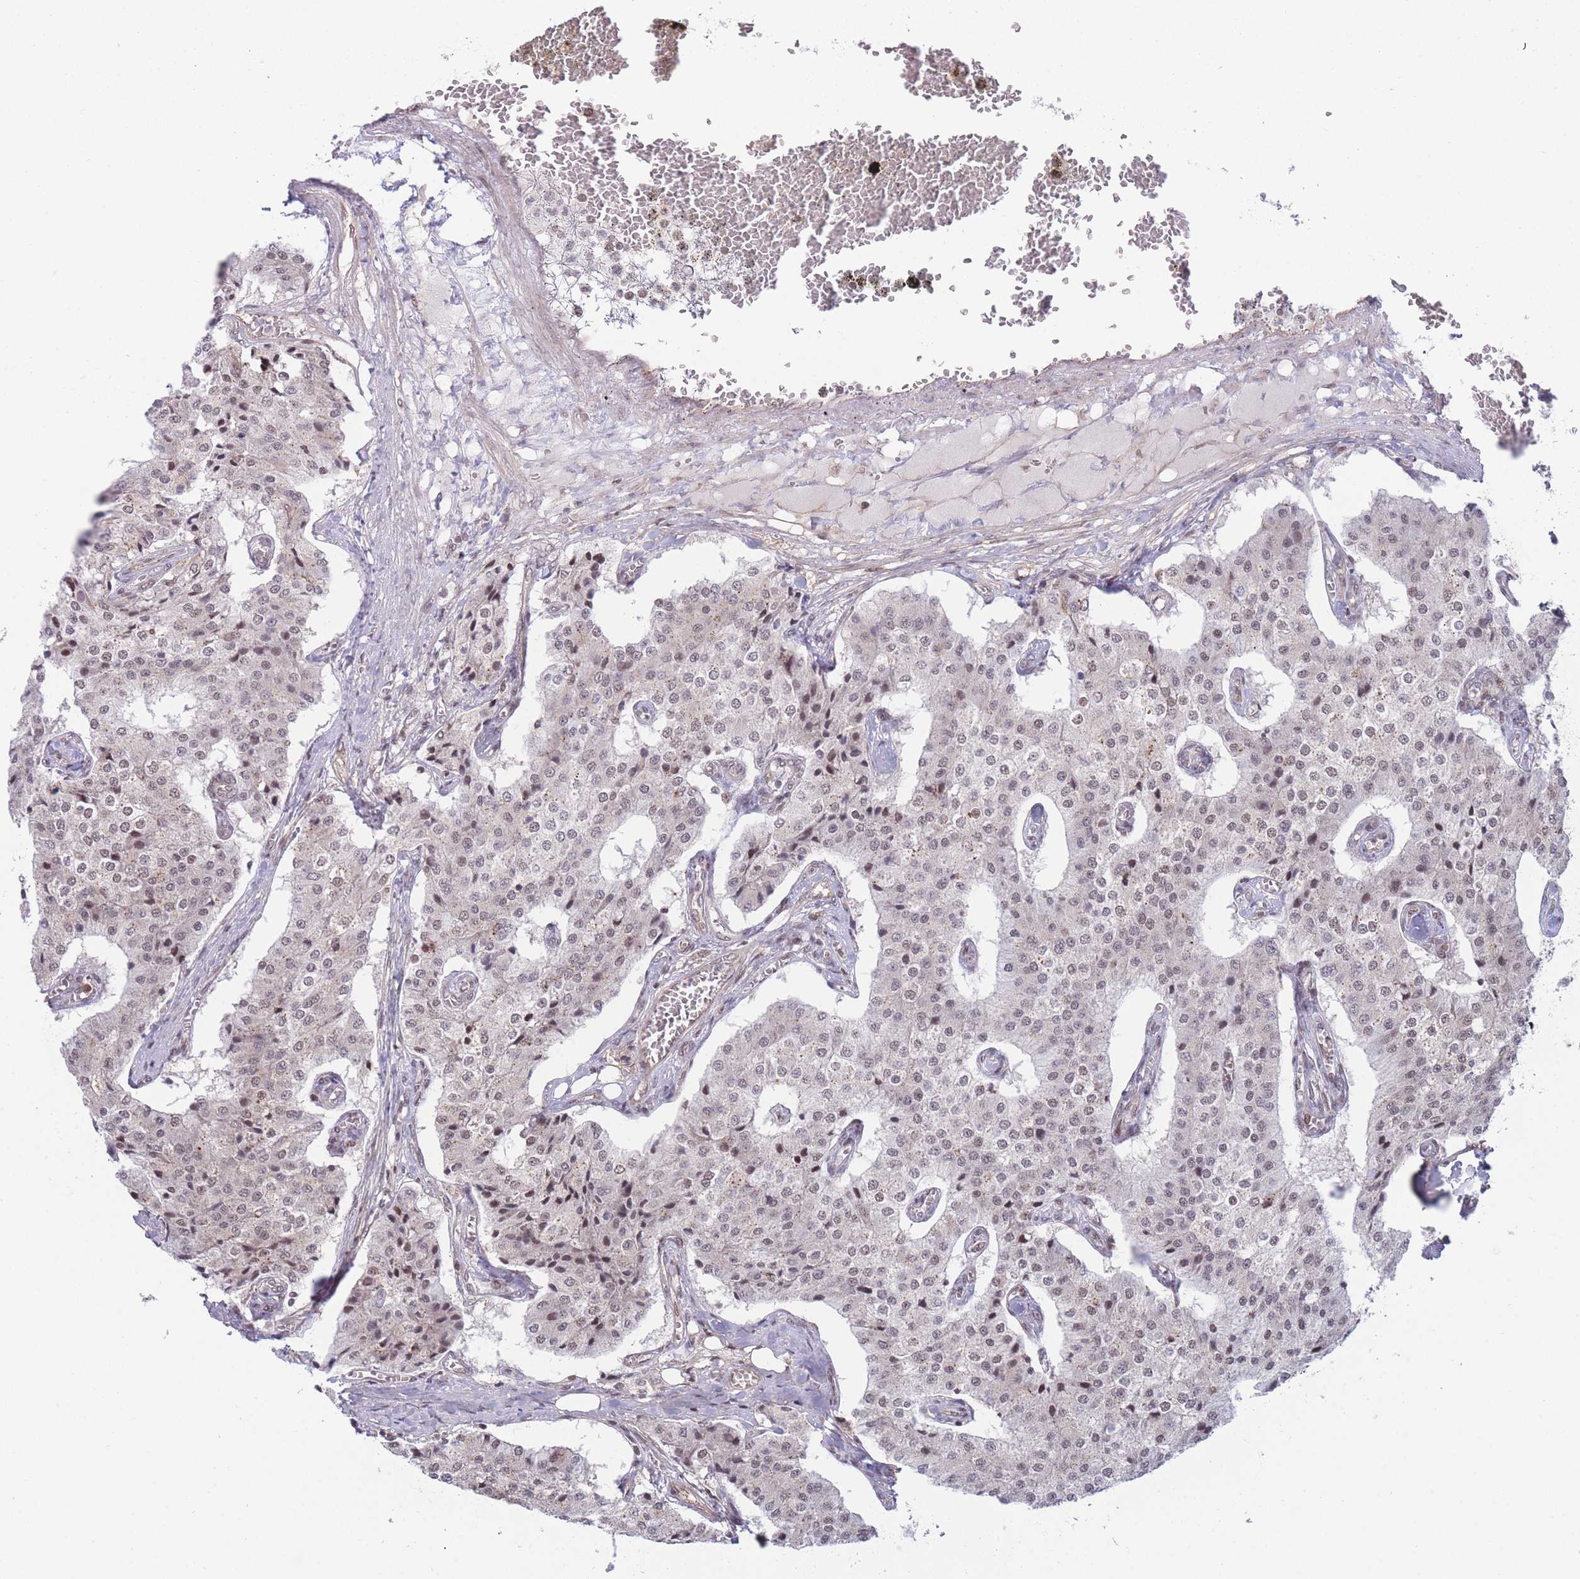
{"staining": {"intensity": "weak", "quantity": "25%-75%", "location": "nuclear"}, "tissue": "carcinoid", "cell_type": "Tumor cells", "image_type": "cancer", "snomed": [{"axis": "morphology", "description": "Carcinoid, malignant, NOS"}, {"axis": "topography", "description": "Colon"}], "caption": "The immunohistochemical stain labels weak nuclear positivity in tumor cells of malignant carcinoid tissue.", "gene": "BOD1L1", "patient": {"sex": "female", "age": 52}}